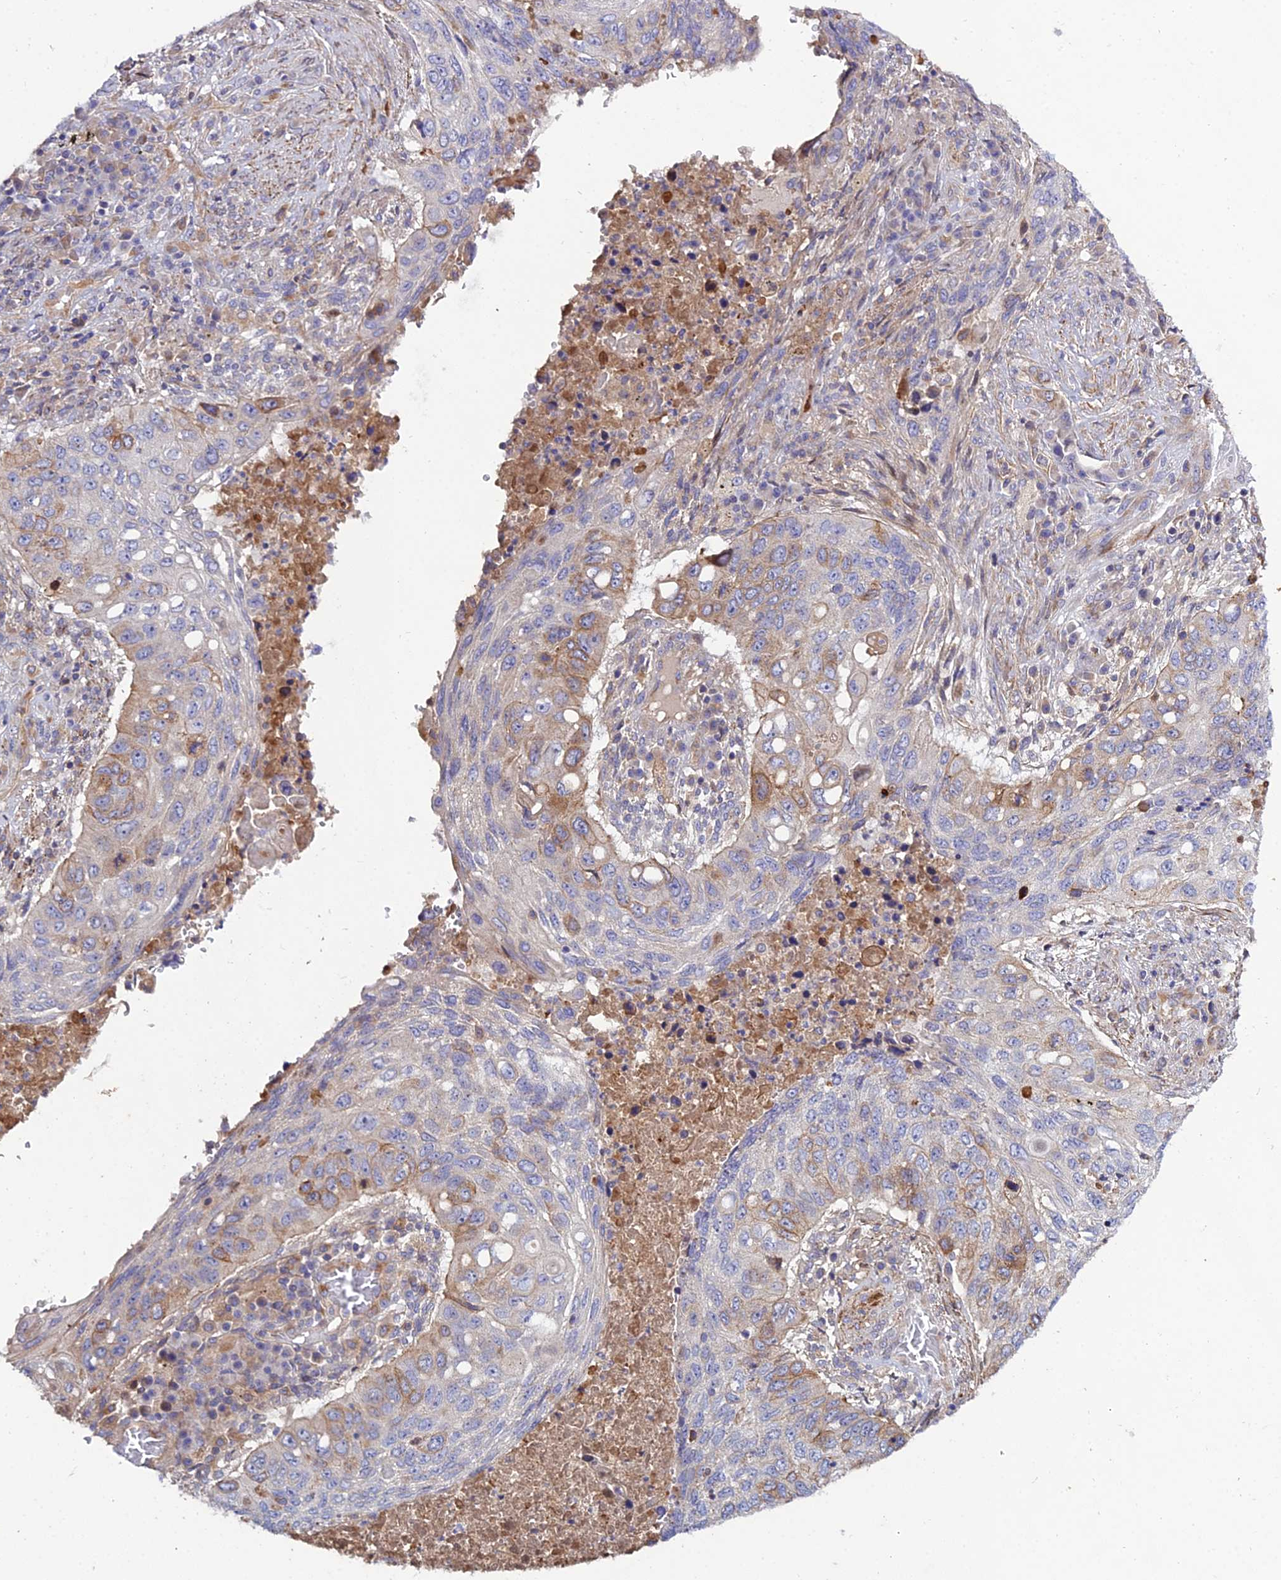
{"staining": {"intensity": "moderate", "quantity": "<25%", "location": "cytoplasmic/membranous"}, "tissue": "lung cancer", "cell_type": "Tumor cells", "image_type": "cancer", "snomed": [{"axis": "morphology", "description": "Squamous cell carcinoma, NOS"}, {"axis": "topography", "description": "Lung"}], "caption": "Tumor cells demonstrate low levels of moderate cytoplasmic/membranous positivity in approximately <25% of cells in human lung squamous cell carcinoma.", "gene": "ARL6IP1", "patient": {"sex": "female", "age": 63}}